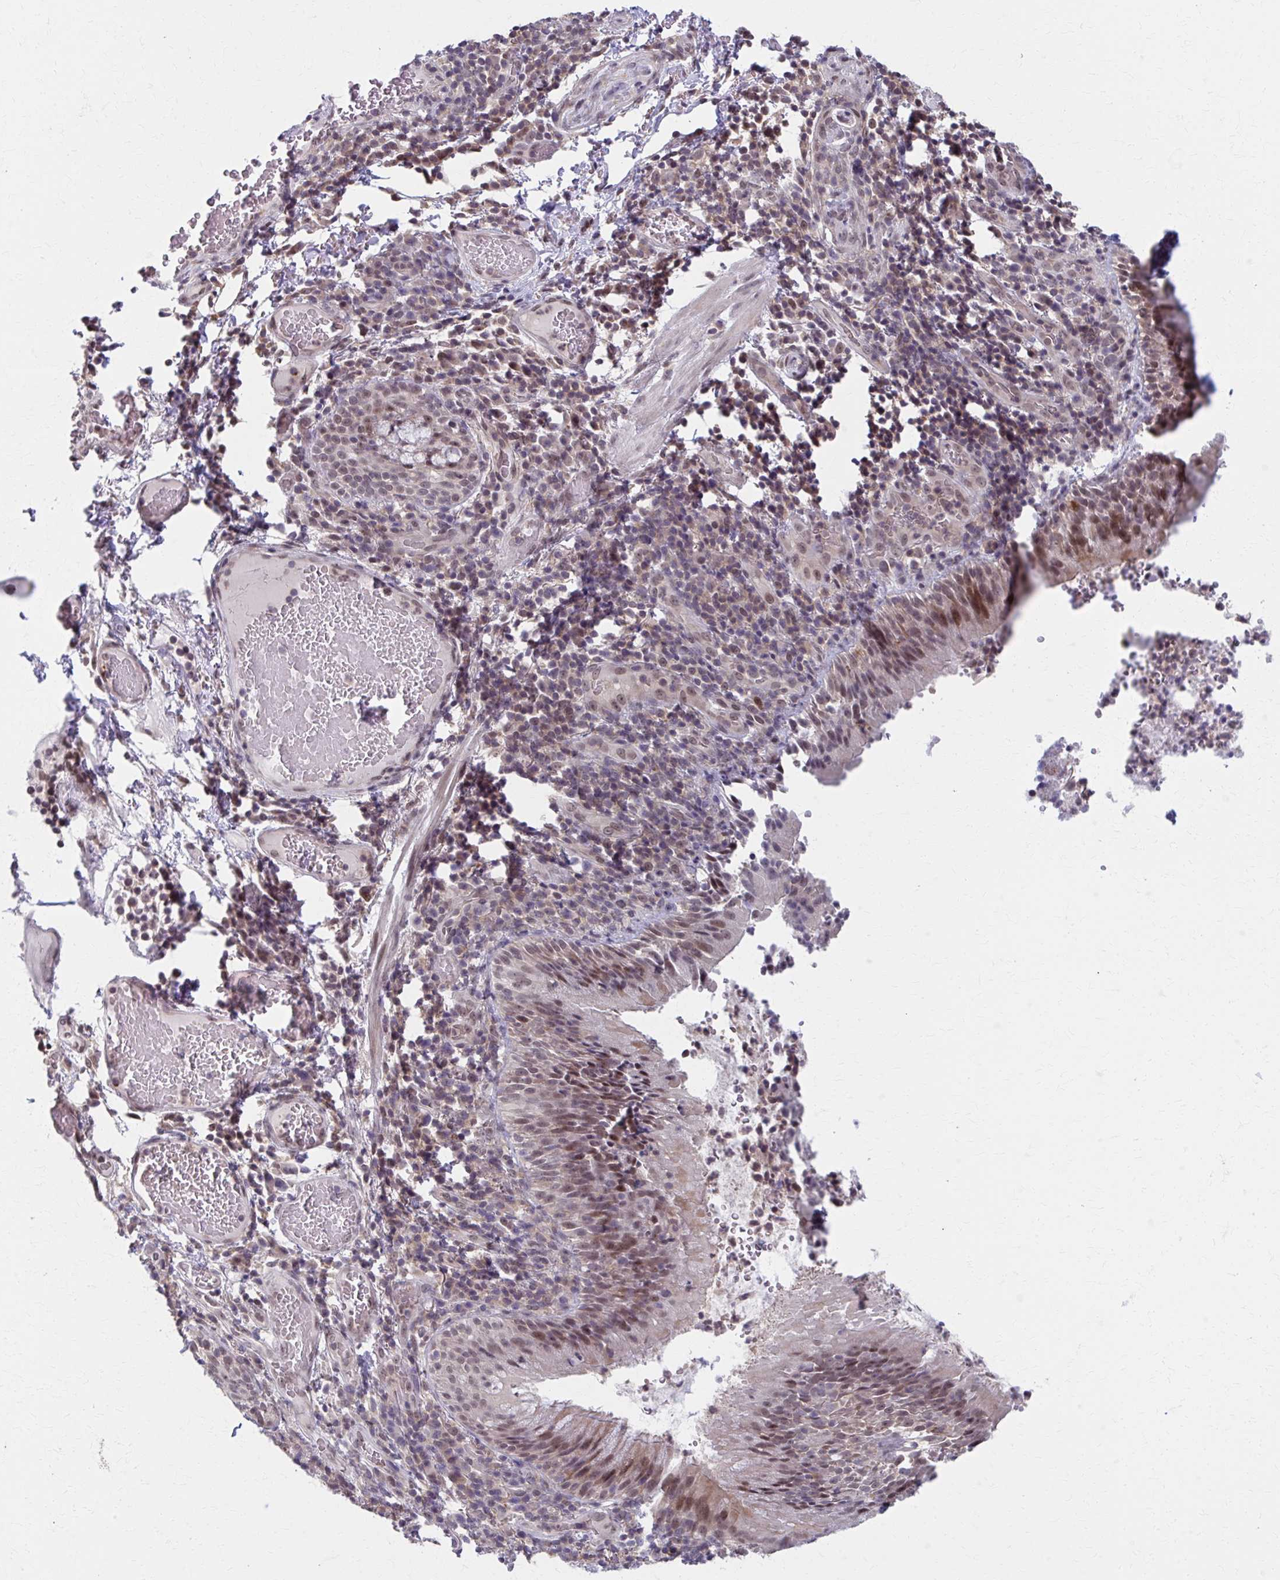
{"staining": {"intensity": "moderate", "quantity": ">75%", "location": "cytoplasmic/membranous,nuclear"}, "tissue": "bronchus", "cell_type": "Respiratory epithelial cells", "image_type": "normal", "snomed": [{"axis": "morphology", "description": "Normal tissue, NOS"}, {"axis": "topography", "description": "Lymph node"}, {"axis": "topography", "description": "Bronchus"}], "caption": "The micrograph reveals immunohistochemical staining of normal bronchus. There is moderate cytoplasmic/membranous,nuclear expression is identified in approximately >75% of respiratory epithelial cells.", "gene": "SETBP1", "patient": {"sex": "male", "age": 56}}